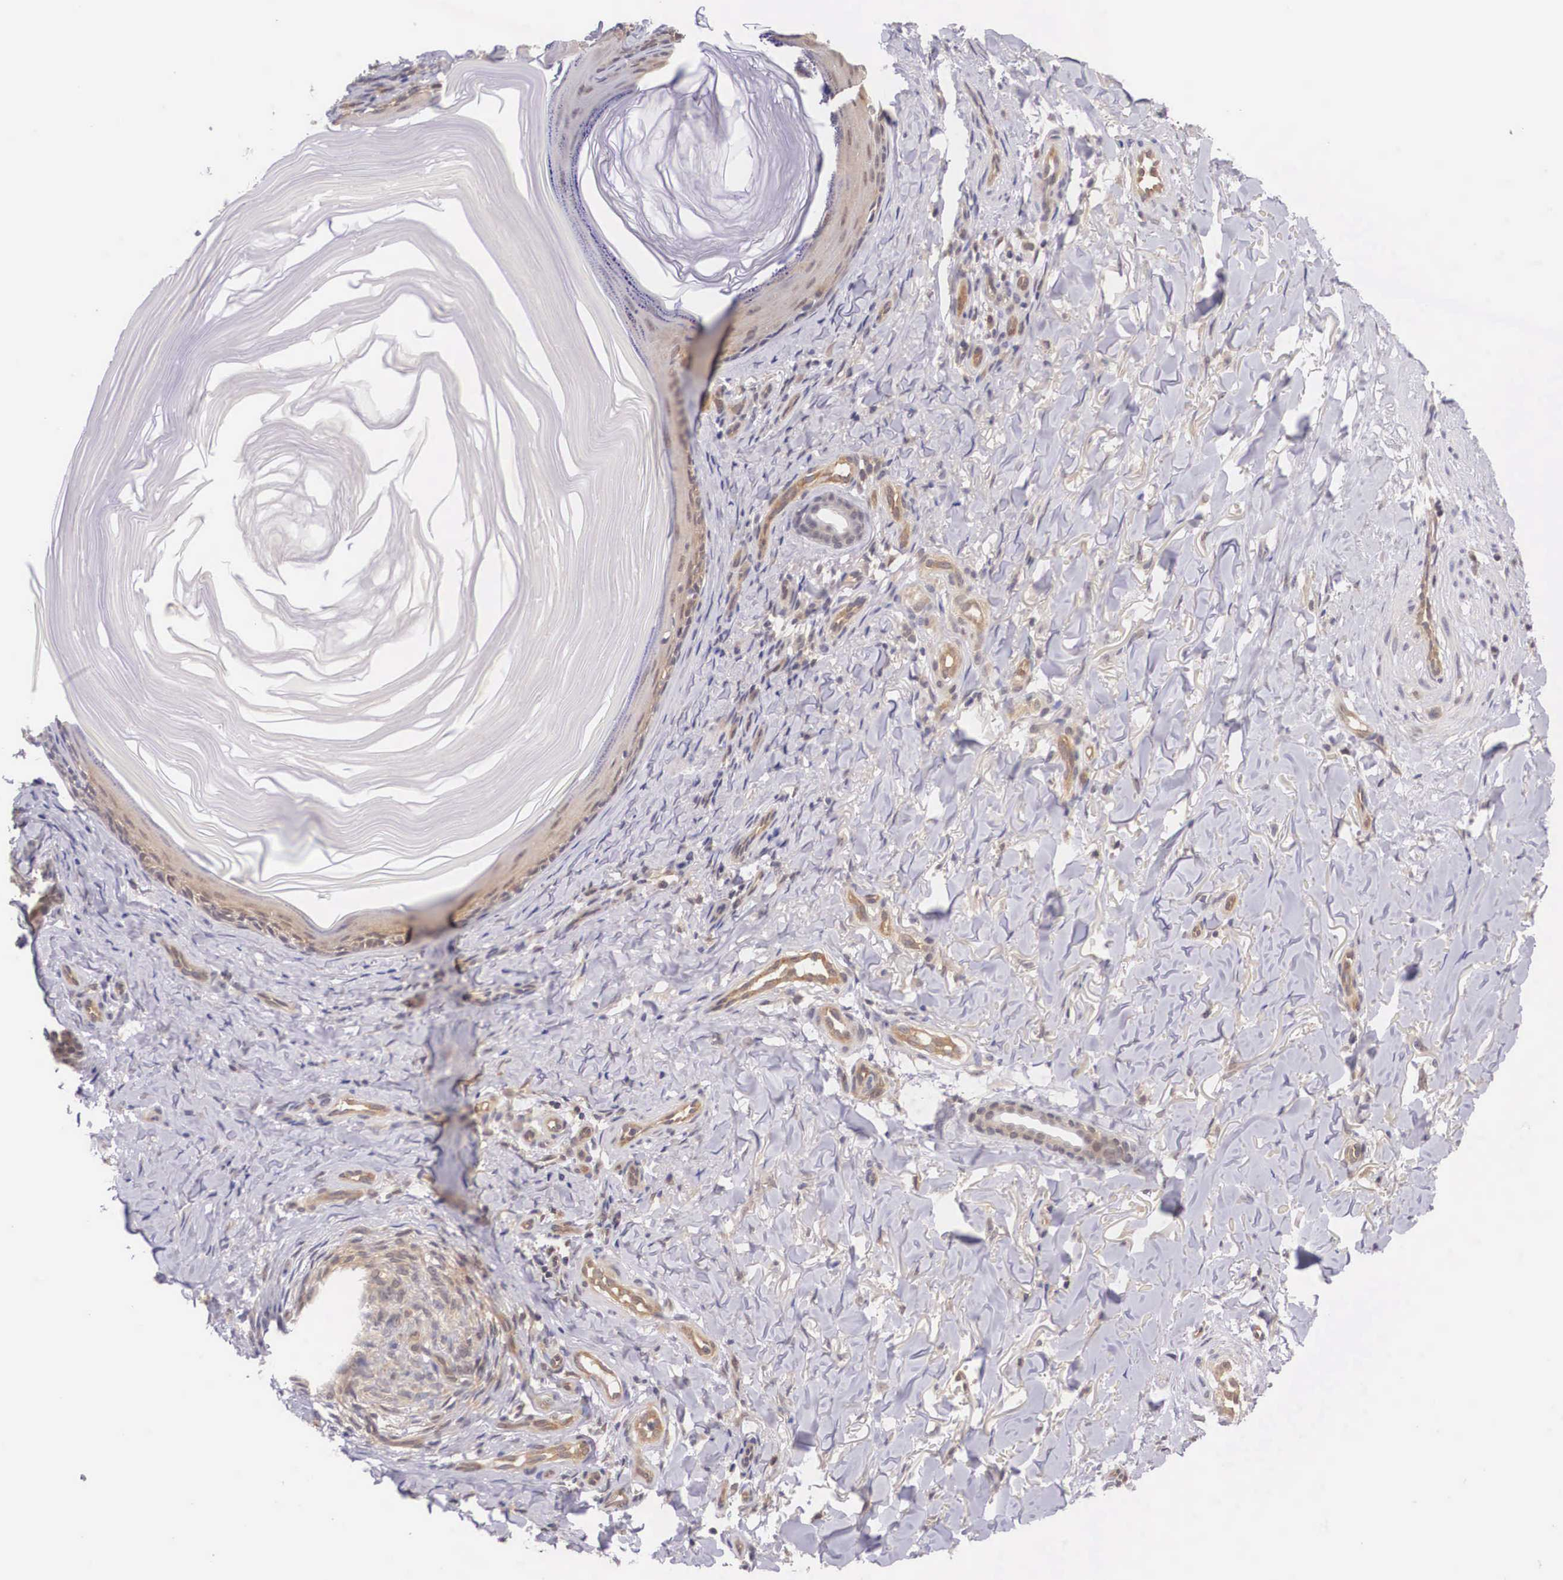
{"staining": {"intensity": "moderate", "quantity": ">75%", "location": "cytoplasmic/membranous"}, "tissue": "skin cancer", "cell_type": "Tumor cells", "image_type": "cancer", "snomed": [{"axis": "morphology", "description": "Normal tissue, NOS"}, {"axis": "morphology", "description": "Basal cell carcinoma"}, {"axis": "topography", "description": "Skin"}], "caption": "Human skin cancer stained for a protein (brown) exhibits moderate cytoplasmic/membranous positive positivity in approximately >75% of tumor cells.", "gene": "IGBP1", "patient": {"sex": "male", "age": 81}}